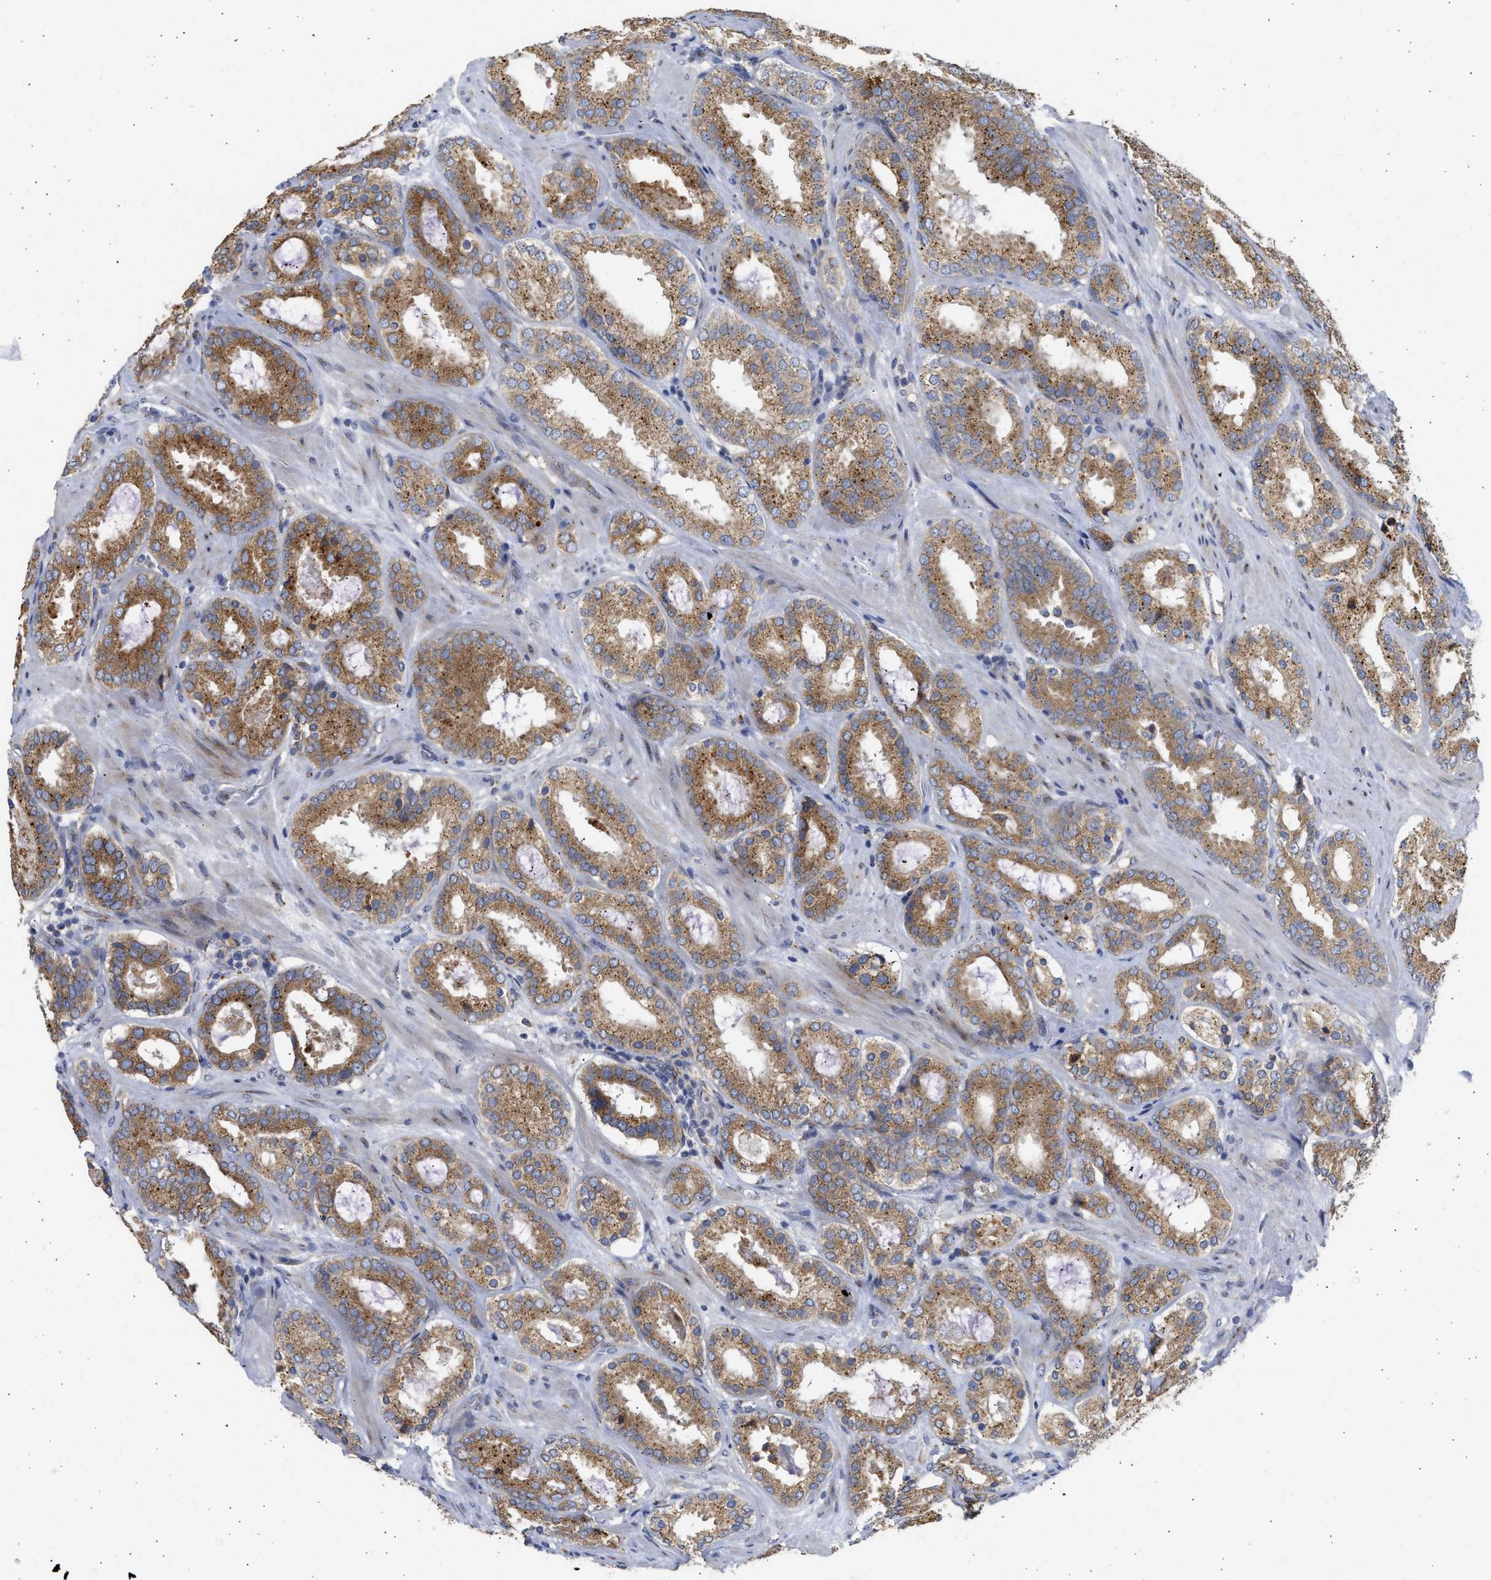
{"staining": {"intensity": "moderate", "quantity": ">75%", "location": "cytoplasmic/membranous"}, "tissue": "prostate cancer", "cell_type": "Tumor cells", "image_type": "cancer", "snomed": [{"axis": "morphology", "description": "Adenocarcinoma, Low grade"}, {"axis": "topography", "description": "Prostate"}], "caption": "Prostate cancer stained for a protein (brown) demonstrates moderate cytoplasmic/membranous positive expression in approximately >75% of tumor cells.", "gene": "TMED1", "patient": {"sex": "male", "age": 69}}